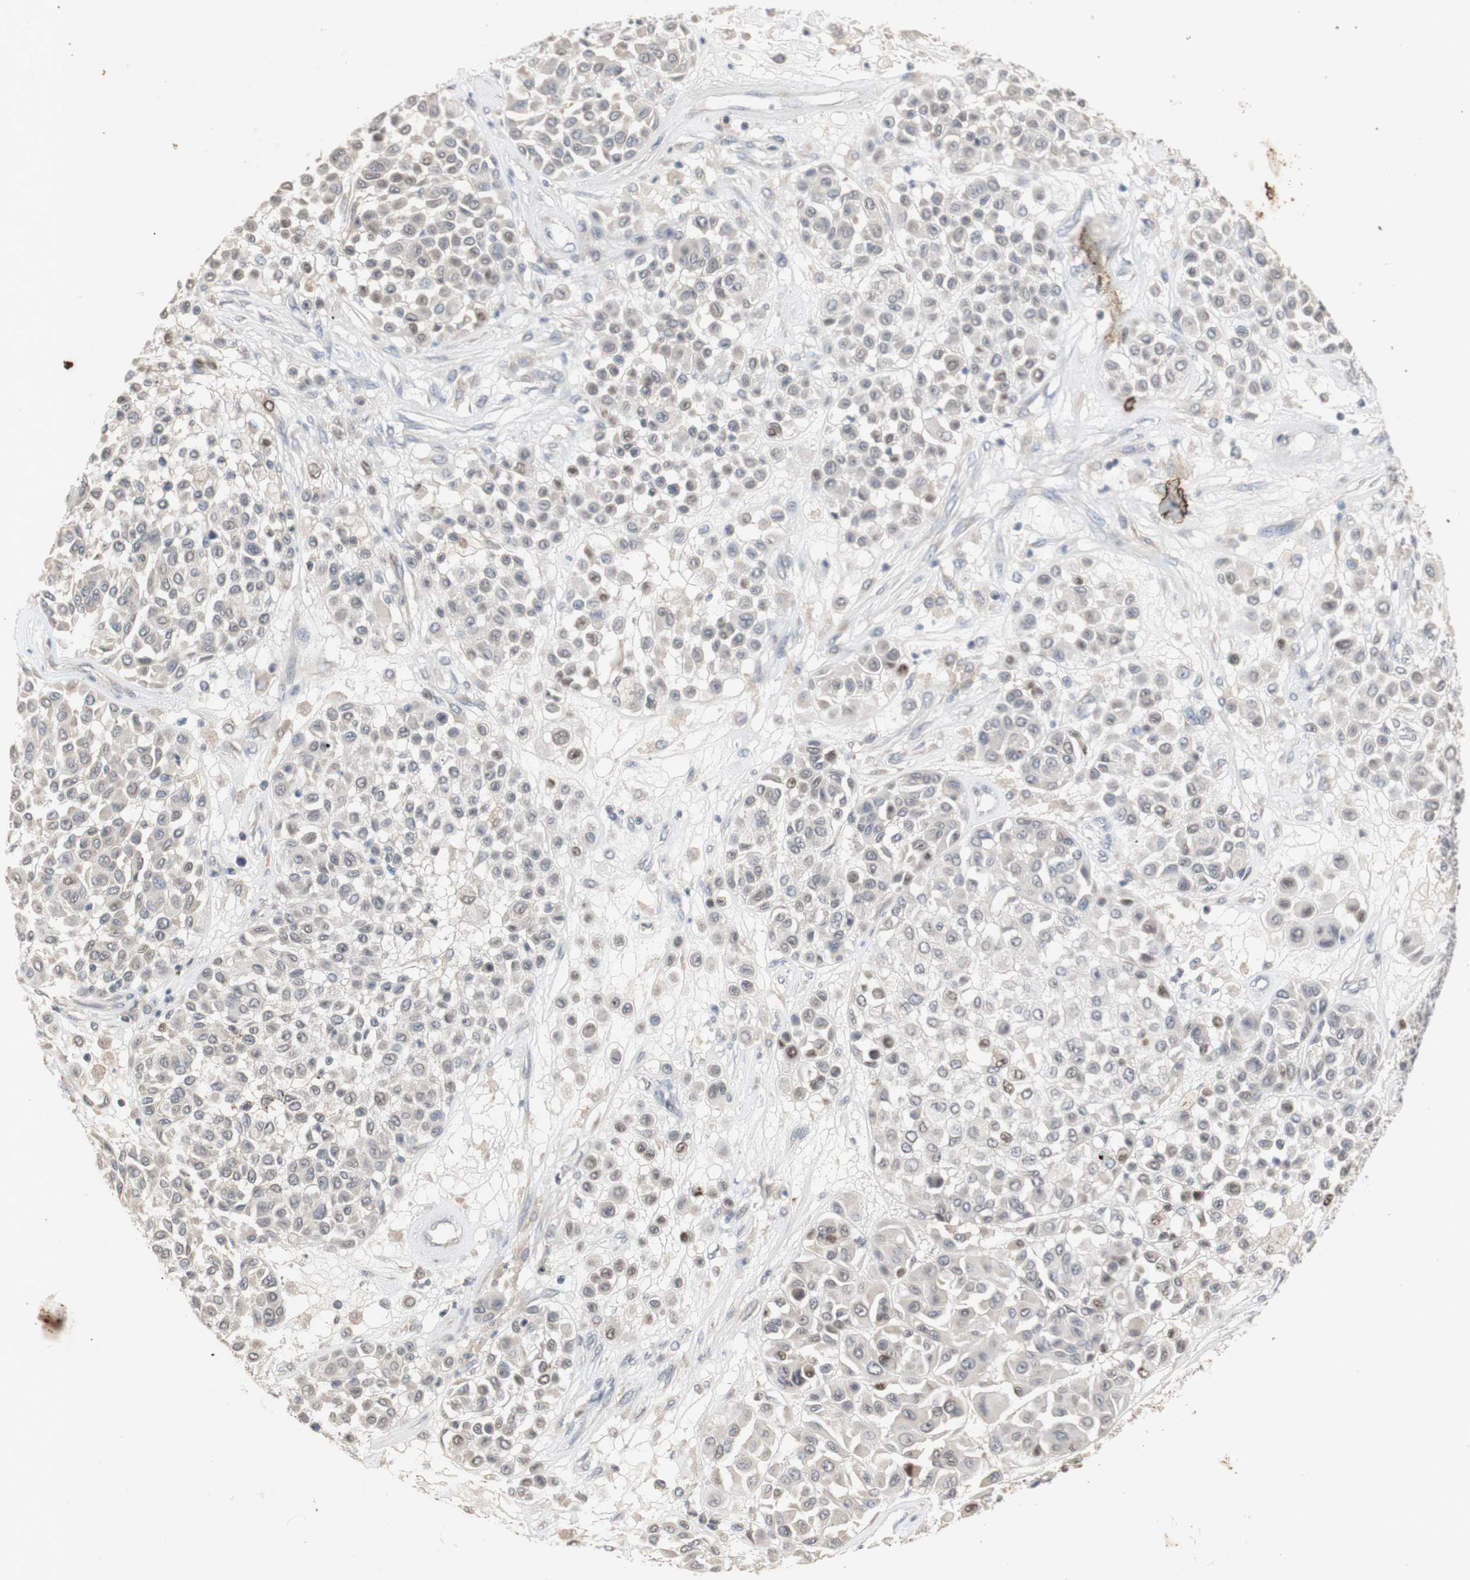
{"staining": {"intensity": "moderate", "quantity": "<25%", "location": "cytoplasmic/membranous,nuclear"}, "tissue": "melanoma", "cell_type": "Tumor cells", "image_type": "cancer", "snomed": [{"axis": "morphology", "description": "Malignant melanoma, Metastatic site"}, {"axis": "topography", "description": "Soft tissue"}], "caption": "High-power microscopy captured an IHC photomicrograph of malignant melanoma (metastatic site), revealing moderate cytoplasmic/membranous and nuclear expression in about <25% of tumor cells.", "gene": "FOSB", "patient": {"sex": "male", "age": 41}}